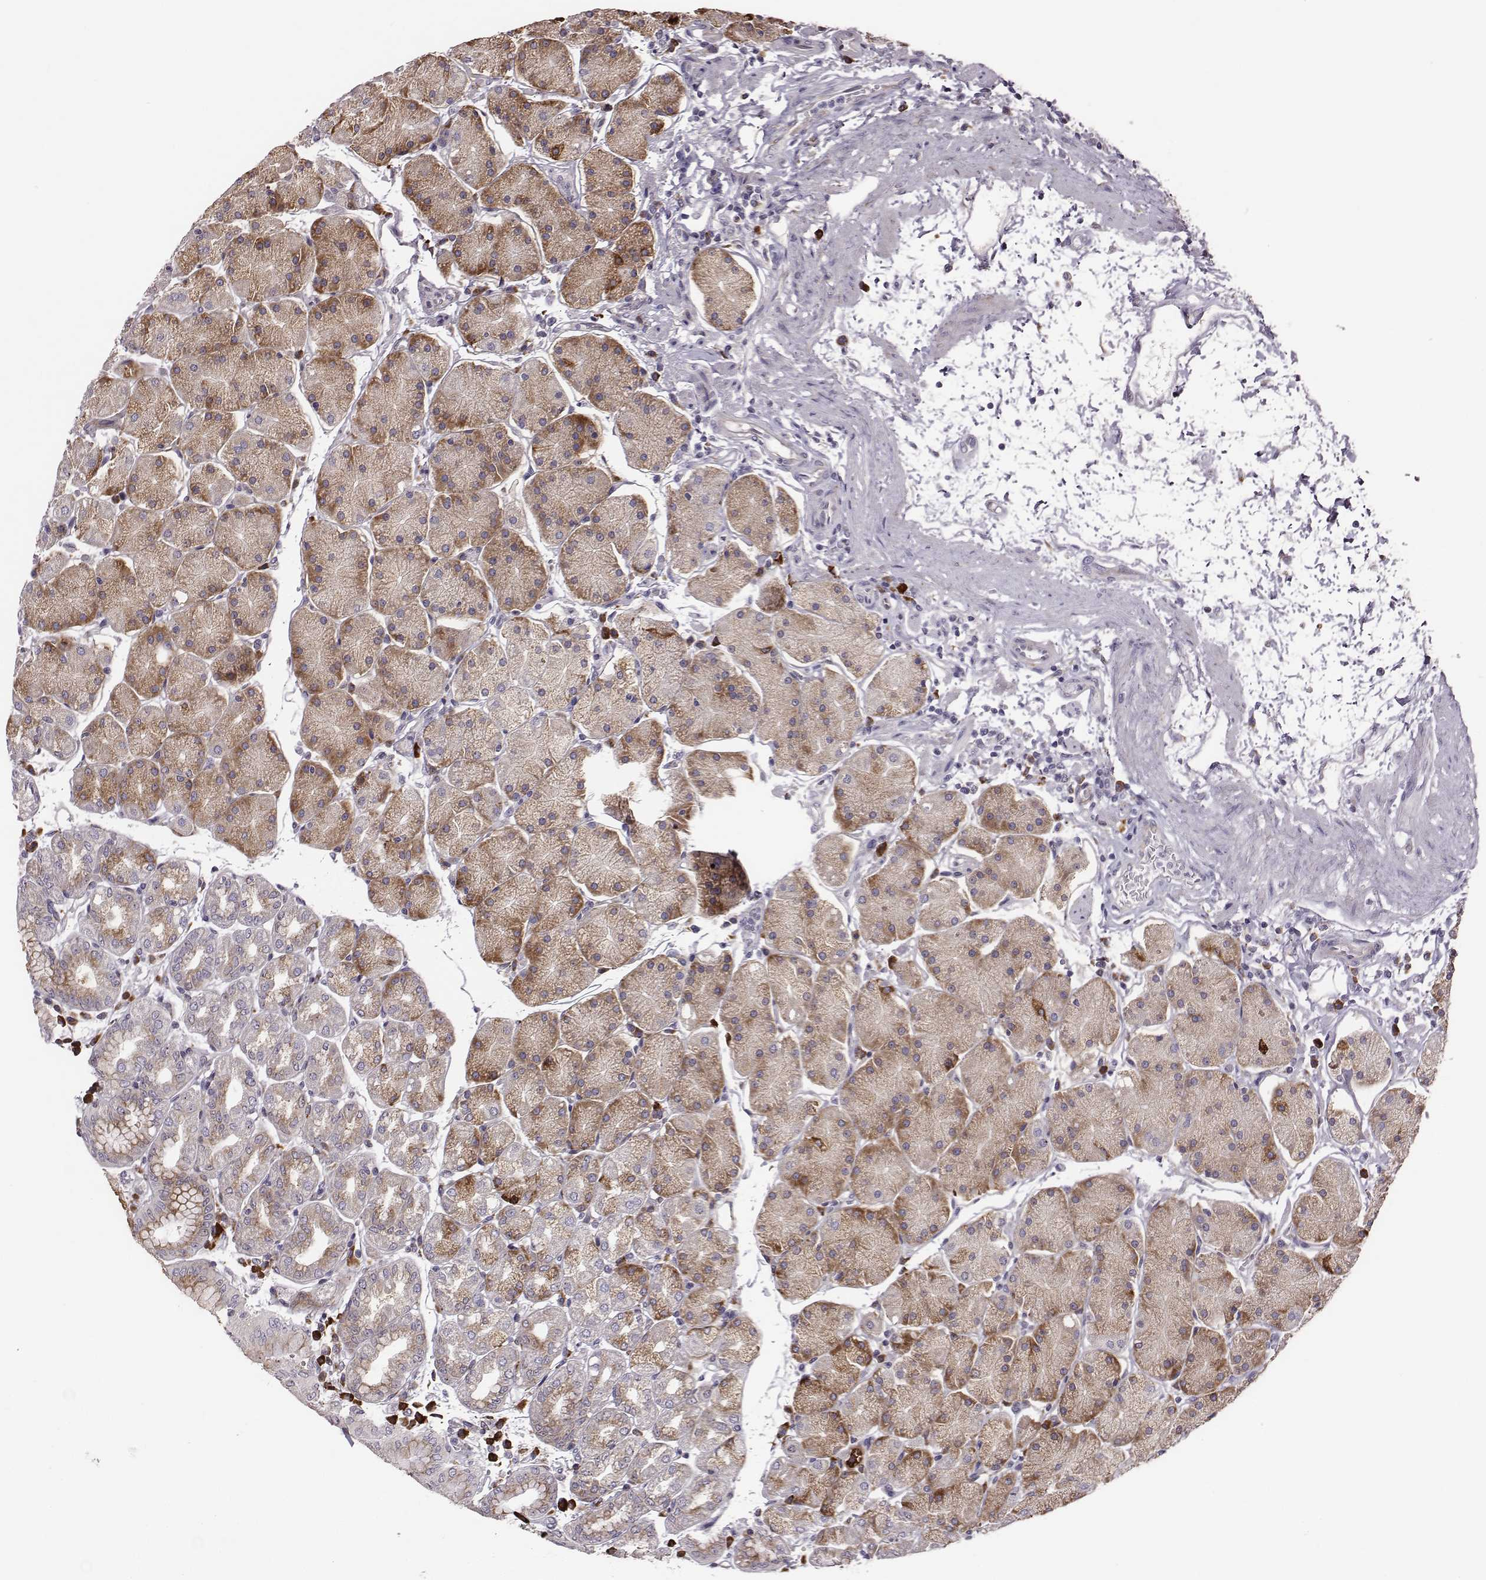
{"staining": {"intensity": "strong", "quantity": "<25%", "location": "cytoplasmic/membranous"}, "tissue": "stomach", "cell_type": "Glandular cells", "image_type": "normal", "snomed": [{"axis": "morphology", "description": "Normal tissue, NOS"}, {"axis": "topography", "description": "Stomach"}], "caption": "Protein expression analysis of unremarkable stomach displays strong cytoplasmic/membranous positivity in approximately <25% of glandular cells.", "gene": "SELENOI", "patient": {"sex": "male", "age": 54}}